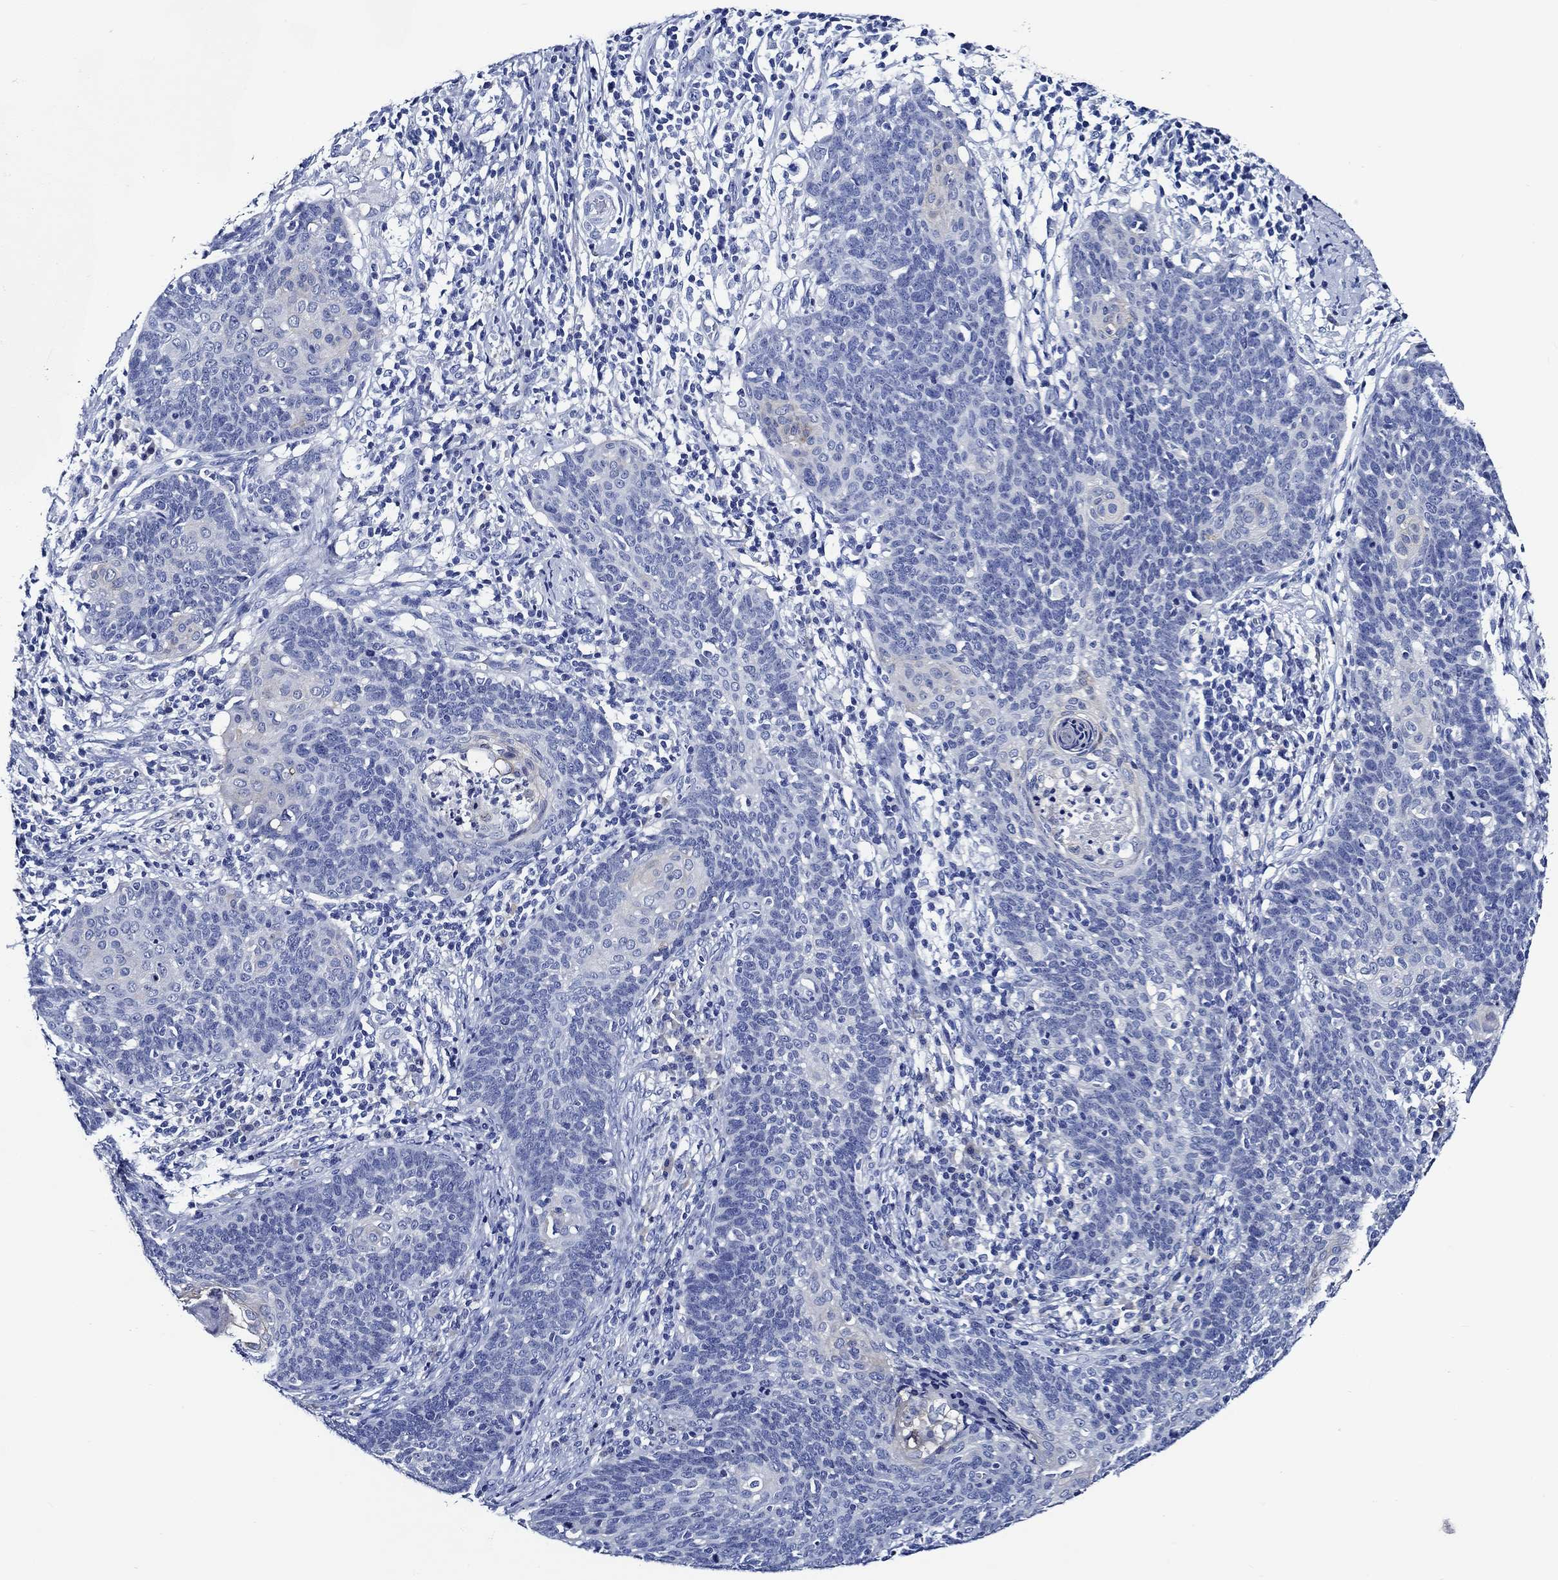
{"staining": {"intensity": "negative", "quantity": "none", "location": "none"}, "tissue": "cervical cancer", "cell_type": "Tumor cells", "image_type": "cancer", "snomed": [{"axis": "morphology", "description": "Squamous cell carcinoma, NOS"}, {"axis": "topography", "description": "Cervix"}], "caption": "Photomicrograph shows no protein expression in tumor cells of cervical cancer (squamous cell carcinoma) tissue.", "gene": "WDR62", "patient": {"sex": "female", "age": 39}}